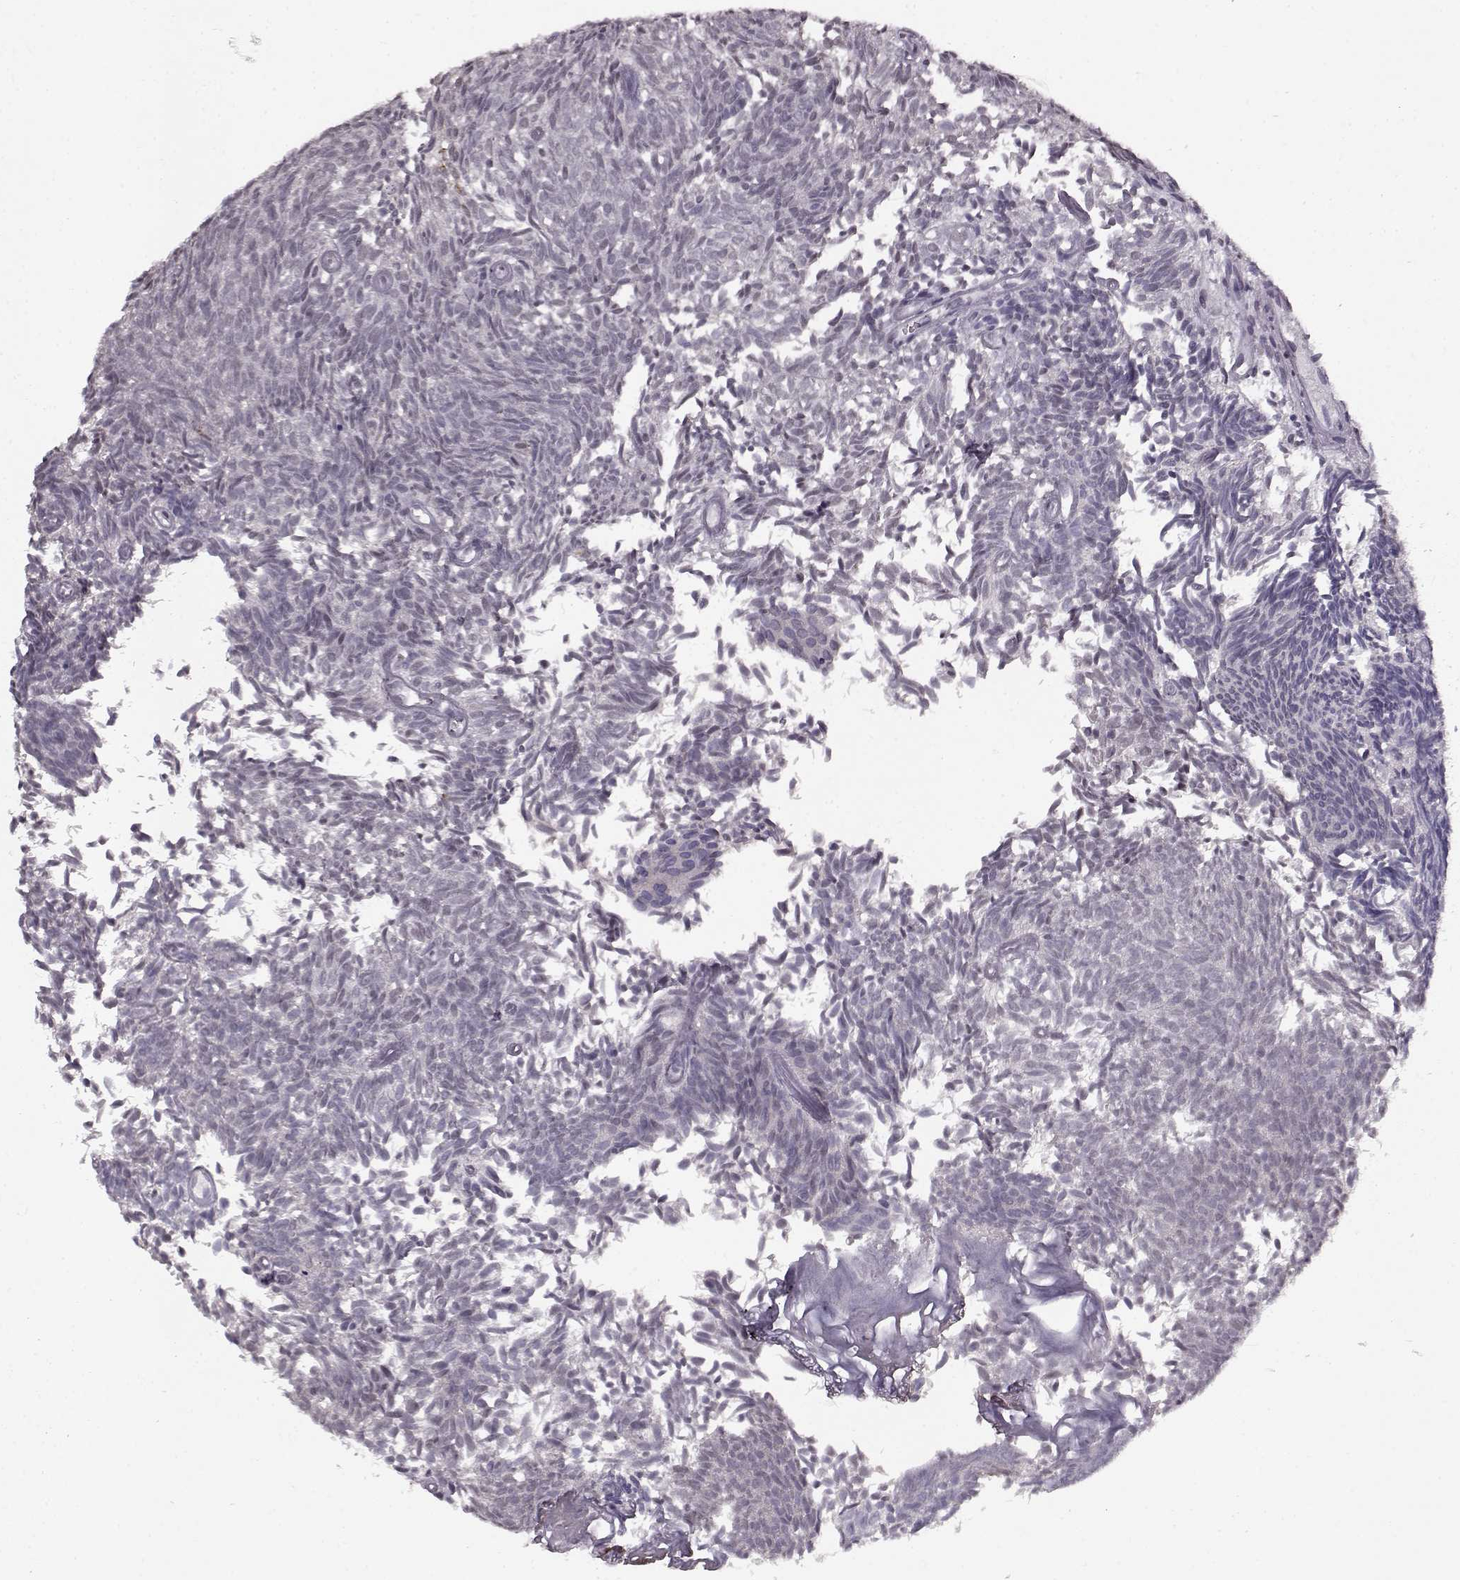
{"staining": {"intensity": "negative", "quantity": "none", "location": "none"}, "tissue": "urothelial cancer", "cell_type": "Tumor cells", "image_type": "cancer", "snomed": [{"axis": "morphology", "description": "Urothelial carcinoma, Low grade"}, {"axis": "topography", "description": "Urinary bladder"}], "caption": "Tumor cells show no significant expression in urothelial cancer.", "gene": "RP1L1", "patient": {"sex": "male", "age": 77}}